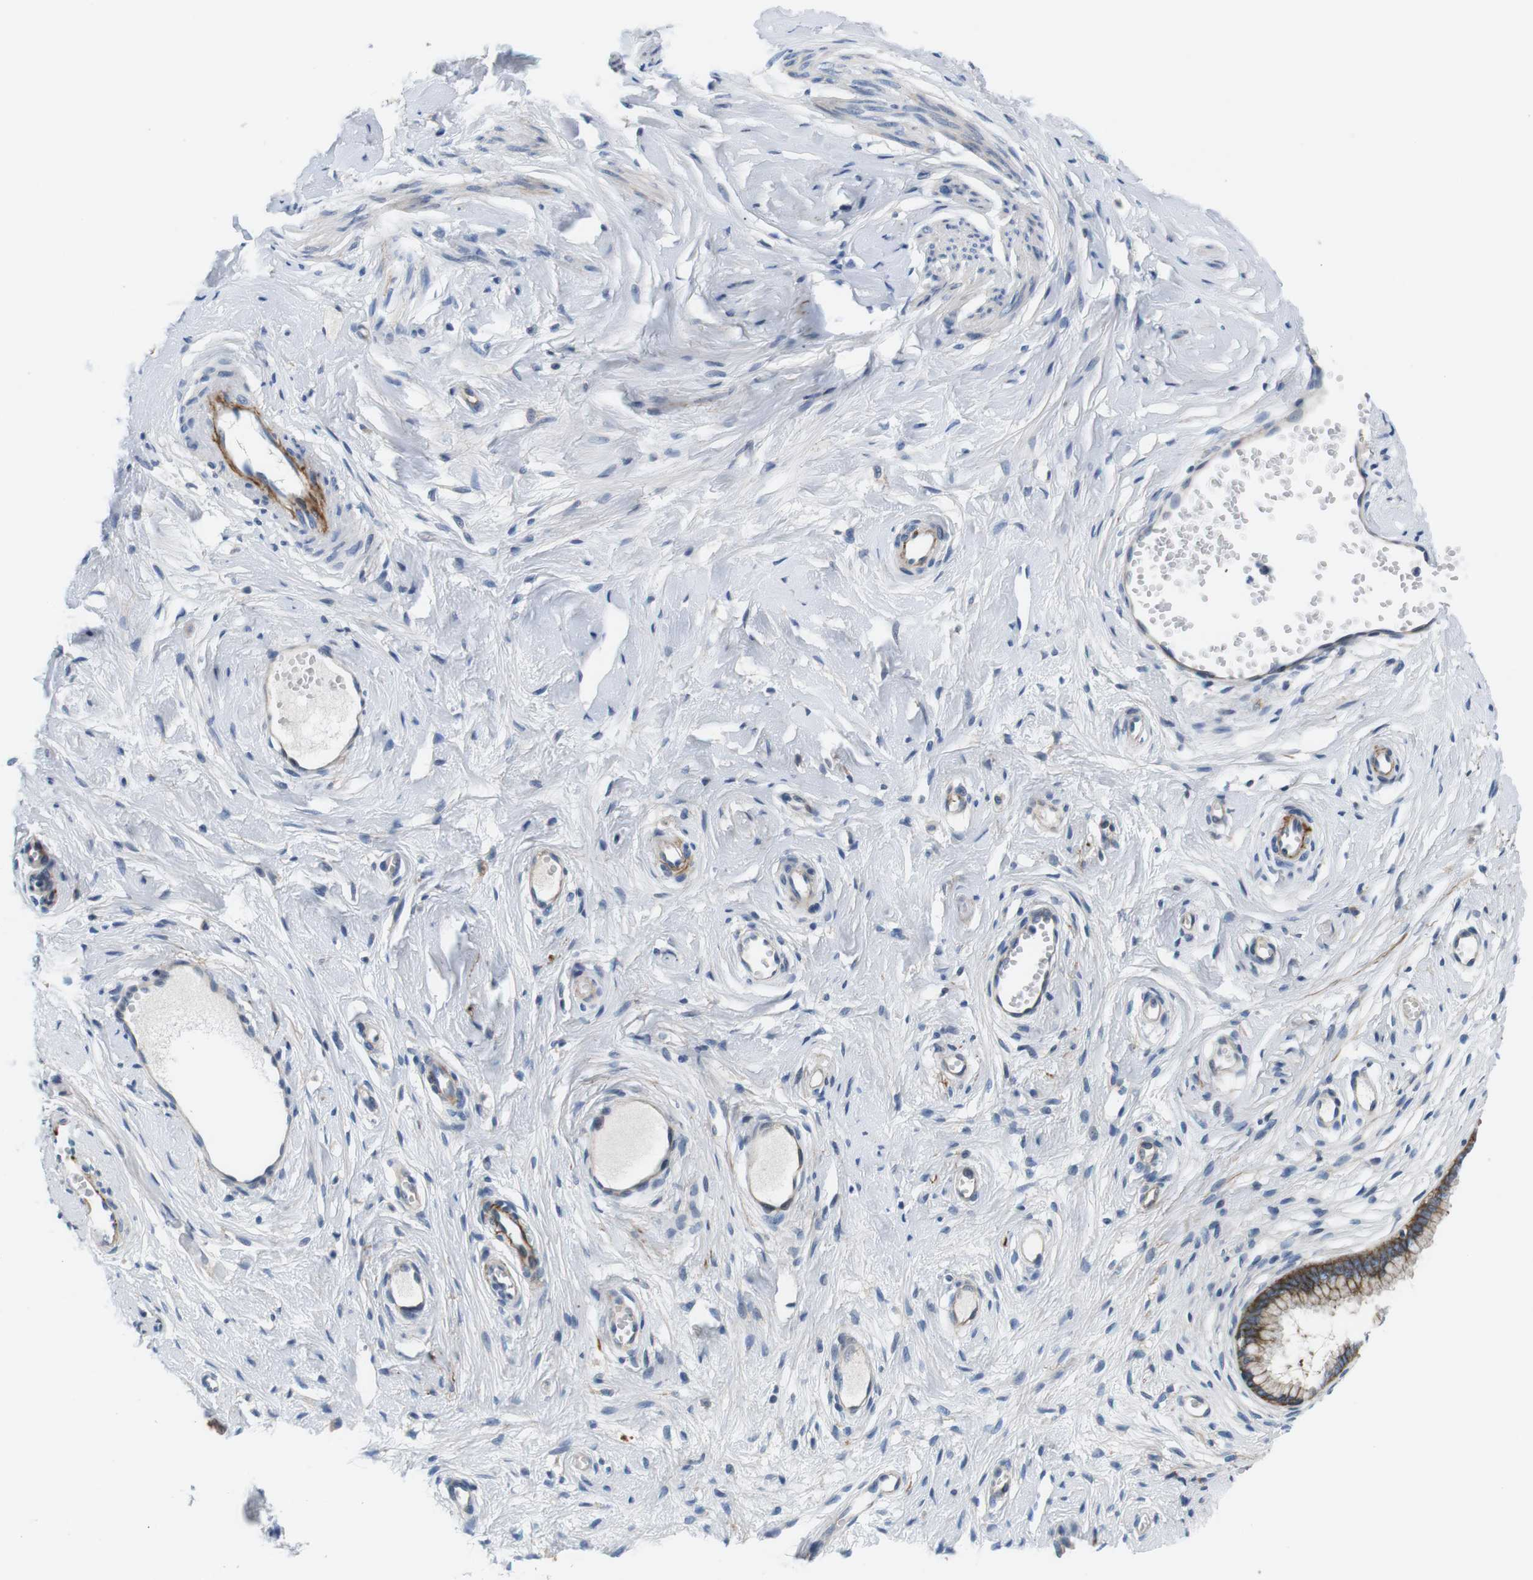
{"staining": {"intensity": "moderate", "quantity": ">75%", "location": "cytoplasmic/membranous"}, "tissue": "cervix", "cell_type": "Glandular cells", "image_type": "normal", "snomed": [{"axis": "morphology", "description": "Normal tissue, NOS"}, {"axis": "topography", "description": "Cervix"}], "caption": "A high-resolution photomicrograph shows immunohistochemistry (IHC) staining of unremarkable cervix, which exhibits moderate cytoplasmic/membranous staining in approximately >75% of glandular cells.", "gene": "SLC30A1", "patient": {"sex": "female", "age": 65}}